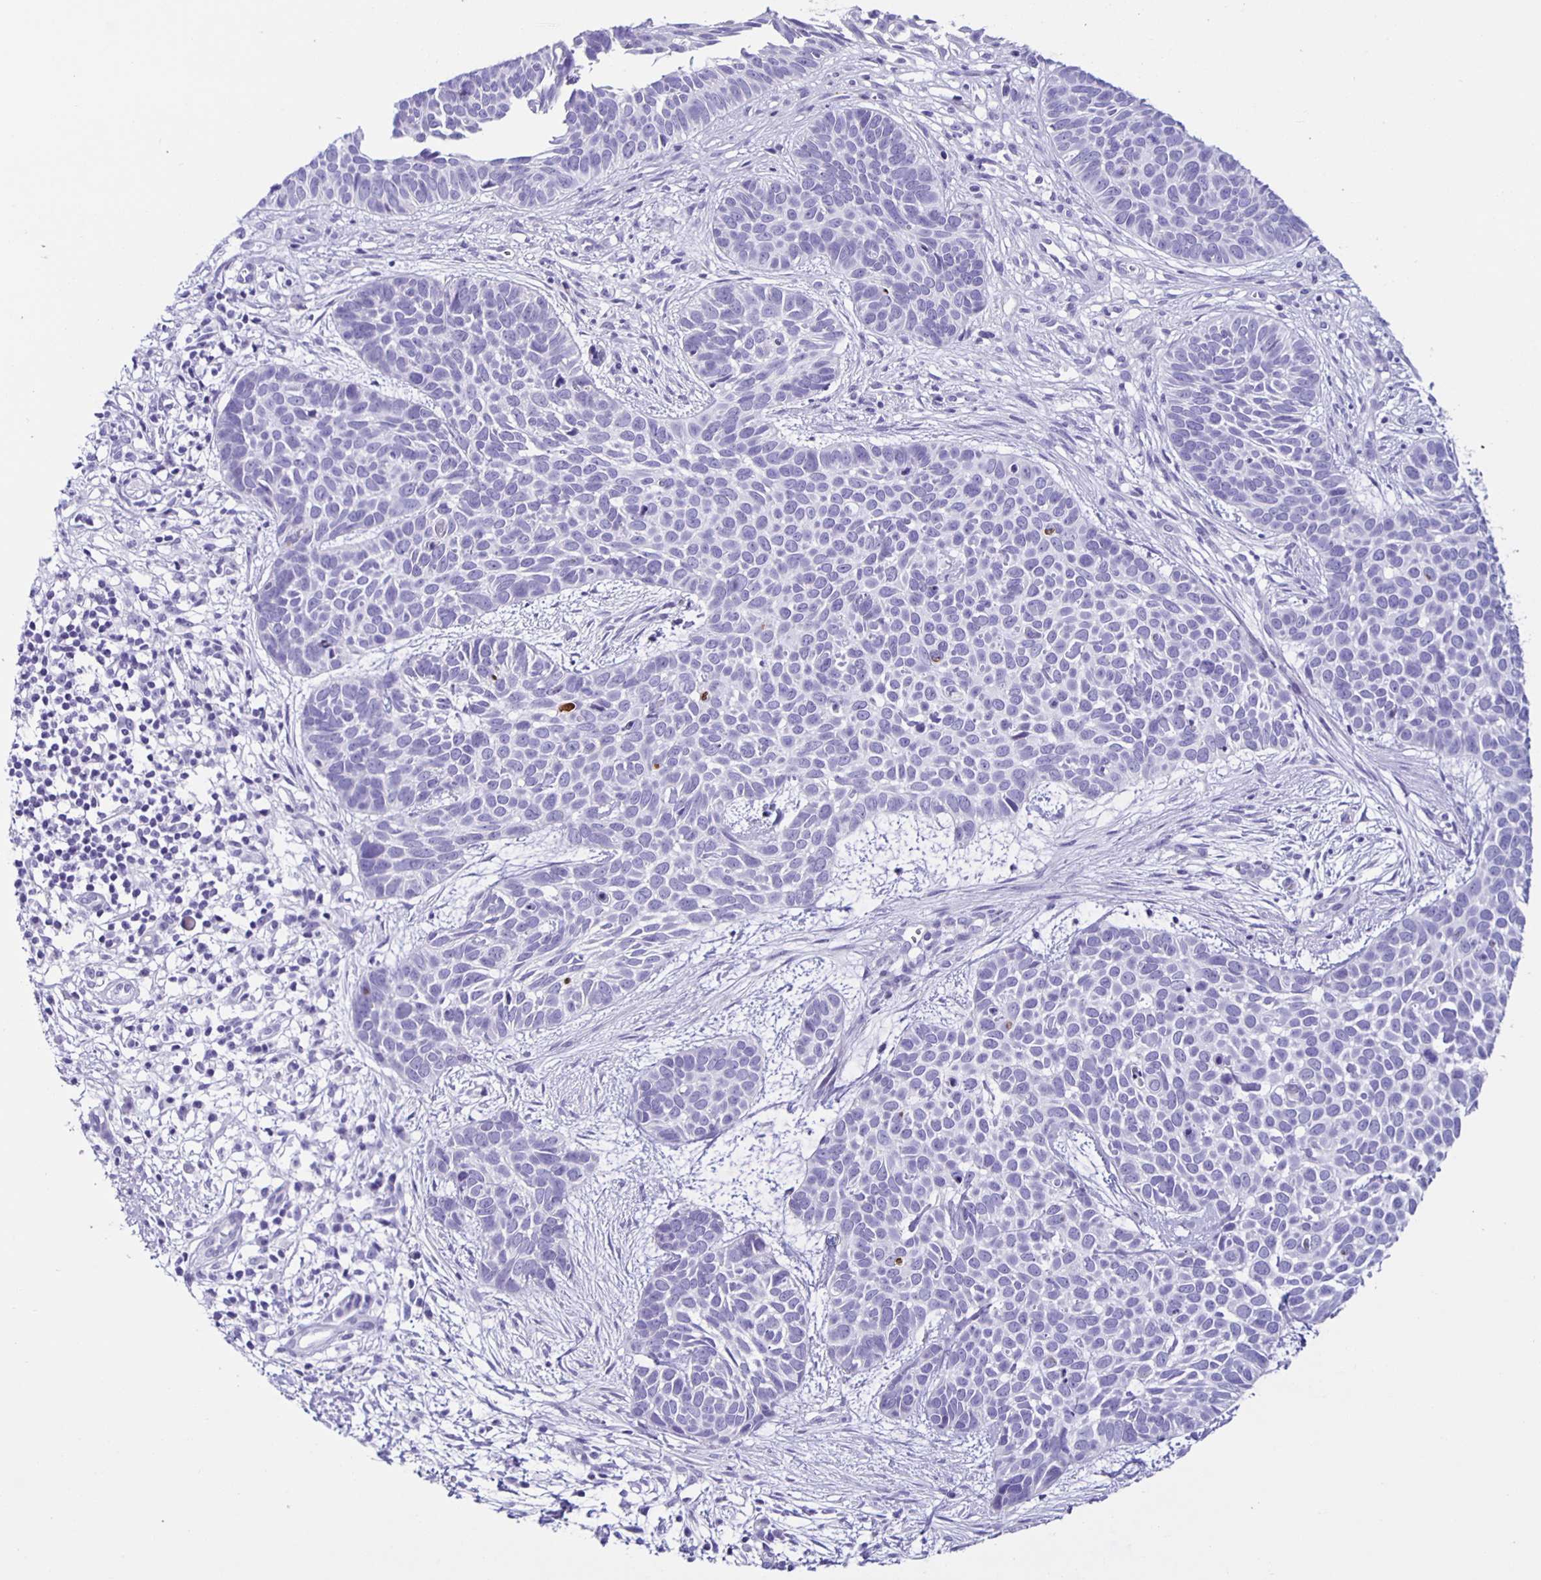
{"staining": {"intensity": "negative", "quantity": "none", "location": "none"}, "tissue": "skin cancer", "cell_type": "Tumor cells", "image_type": "cancer", "snomed": [{"axis": "morphology", "description": "Basal cell carcinoma"}, {"axis": "topography", "description": "Skin"}], "caption": "Tumor cells show no significant expression in skin cancer.", "gene": "AQP6", "patient": {"sex": "male", "age": 69}}